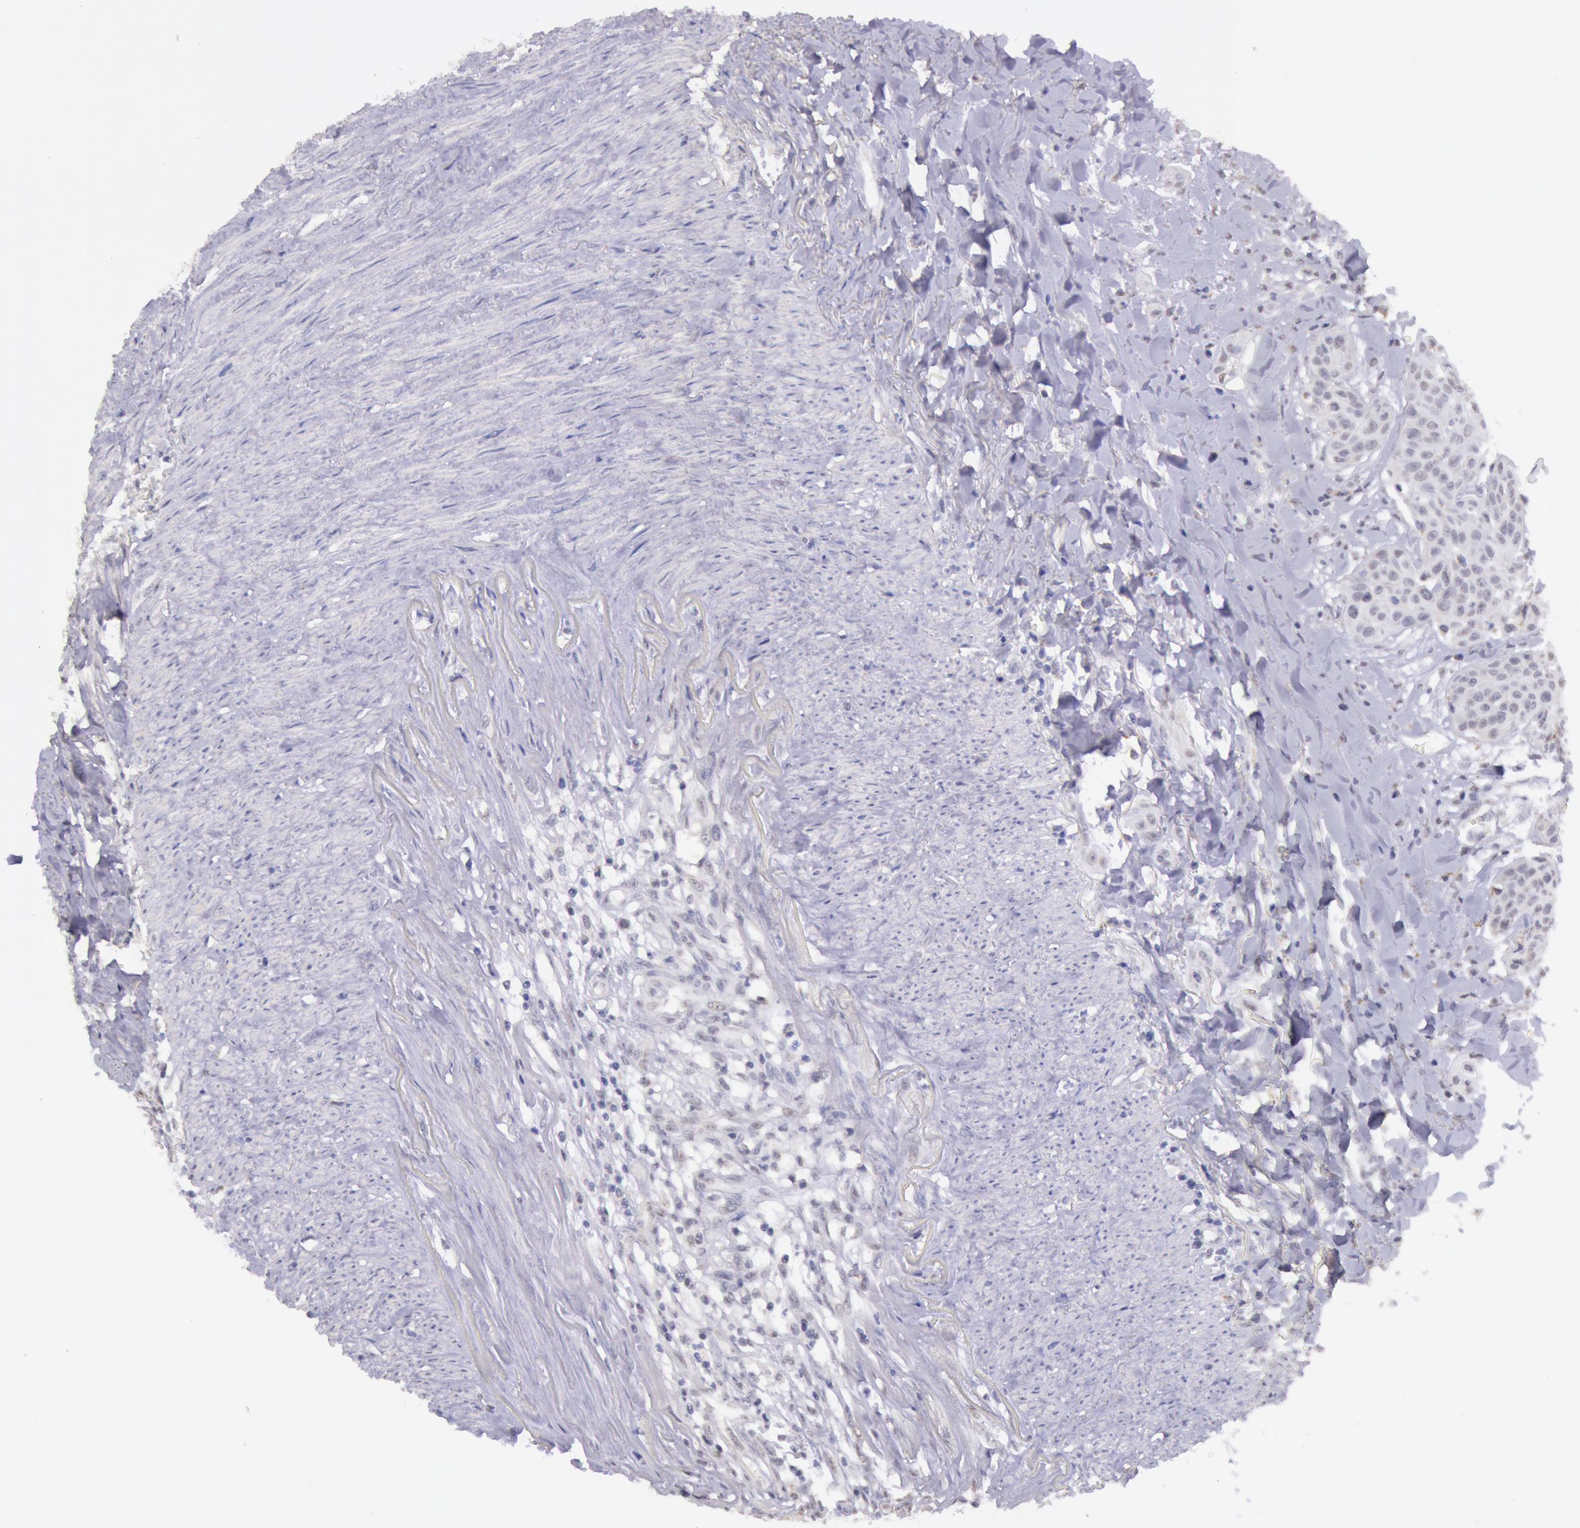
{"staining": {"intensity": "weak", "quantity": "25%-75%", "location": "cytoplasmic/membranous"}, "tissue": "head and neck cancer", "cell_type": "Tumor cells", "image_type": "cancer", "snomed": [{"axis": "morphology", "description": "Squamous cell carcinoma, NOS"}, {"axis": "morphology", "description": "Squamous cell carcinoma, metastatic, NOS"}, {"axis": "topography", "description": "Lymph node"}, {"axis": "topography", "description": "Salivary gland"}, {"axis": "topography", "description": "Head-Neck"}], "caption": "Head and neck cancer (metastatic squamous cell carcinoma) was stained to show a protein in brown. There is low levels of weak cytoplasmic/membranous expression in about 25%-75% of tumor cells.", "gene": "FRMD6", "patient": {"sex": "female", "age": 74}}